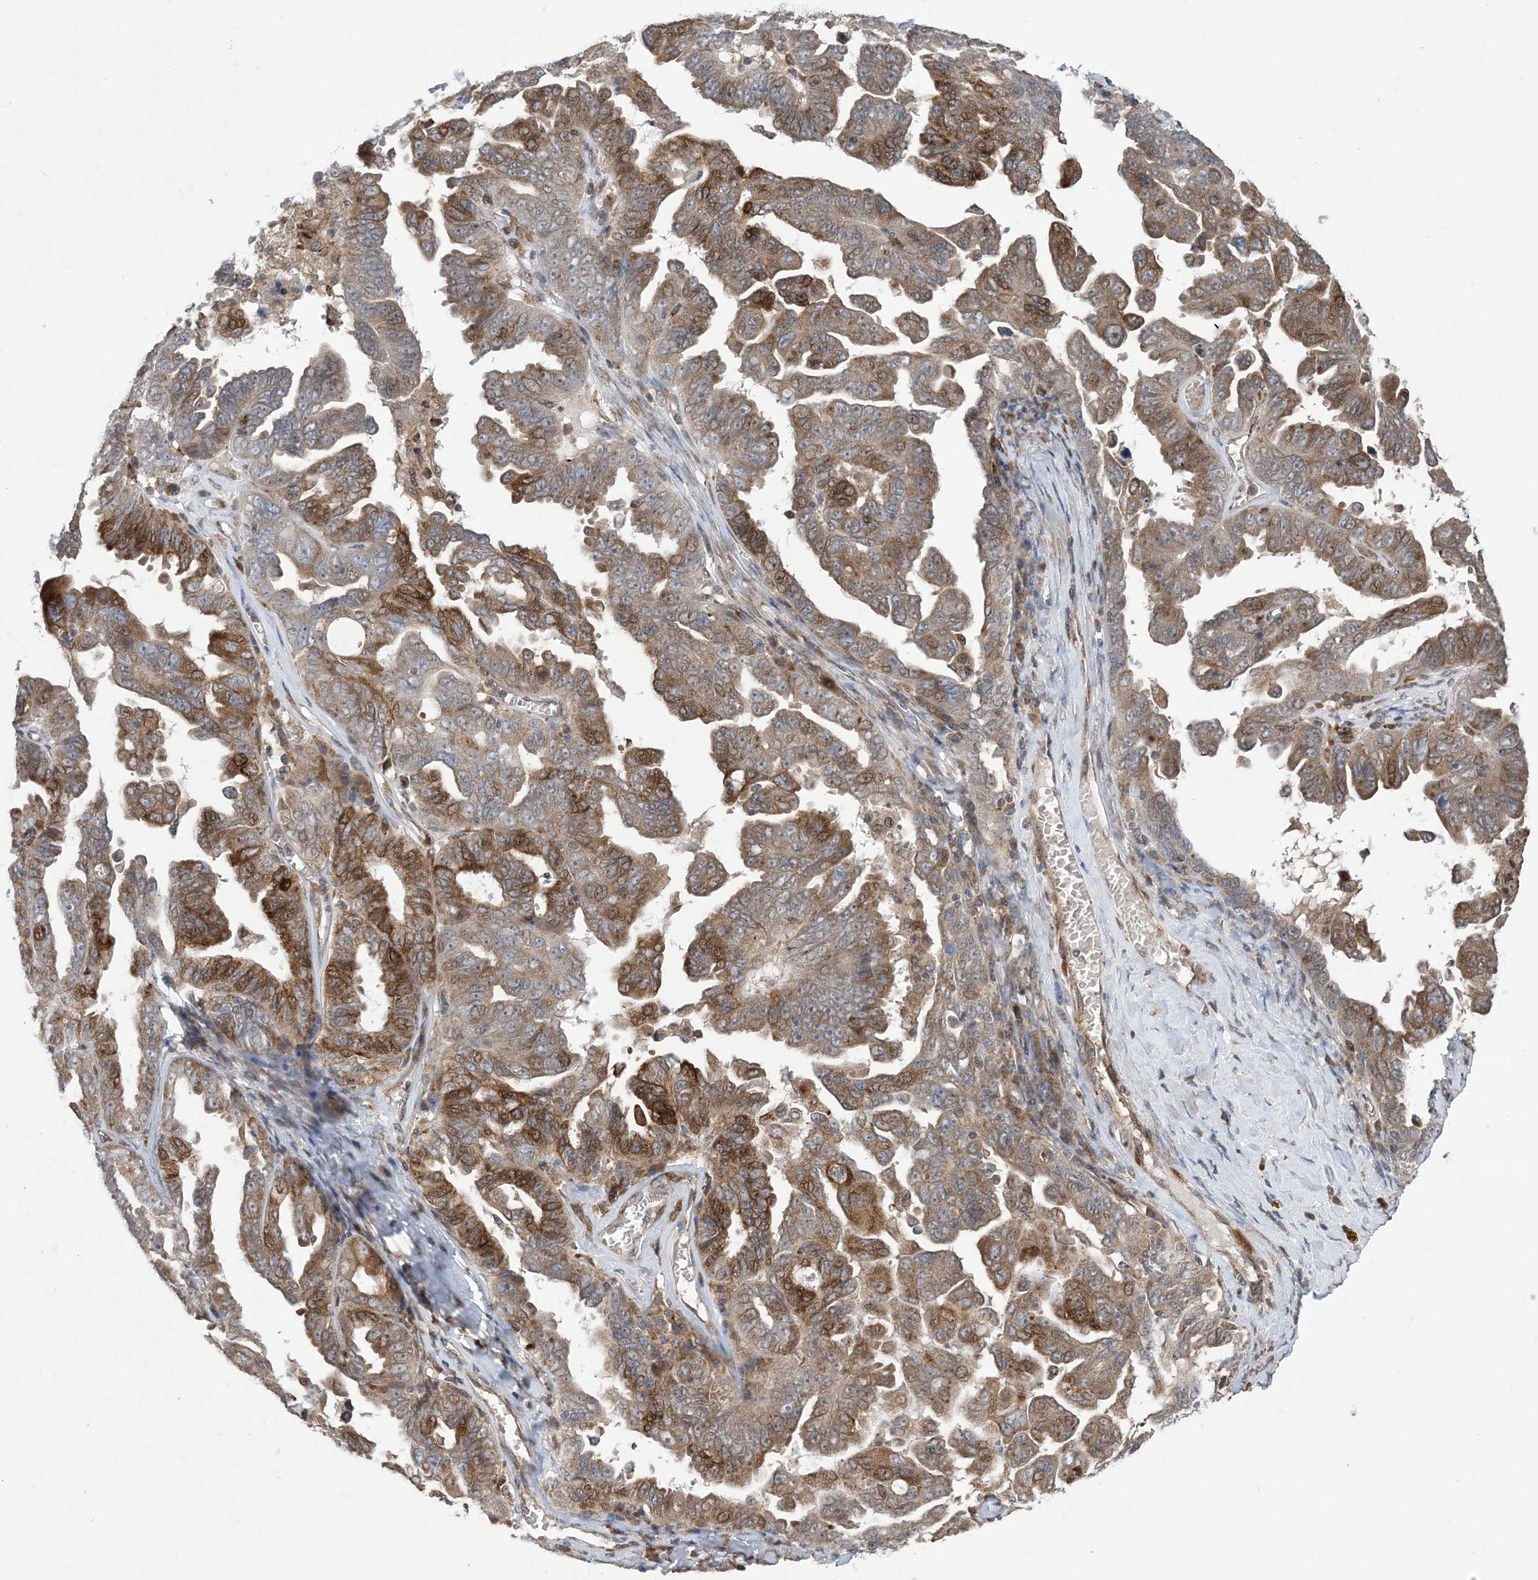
{"staining": {"intensity": "moderate", "quantity": "25%-75%", "location": "cytoplasmic/membranous"}, "tissue": "ovarian cancer", "cell_type": "Tumor cells", "image_type": "cancer", "snomed": [{"axis": "morphology", "description": "Carcinoma, endometroid"}, {"axis": "topography", "description": "Ovary"}], "caption": "There is medium levels of moderate cytoplasmic/membranous expression in tumor cells of ovarian cancer, as demonstrated by immunohistochemical staining (brown color).", "gene": "CLEC16A", "patient": {"sex": "female", "age": 62}}